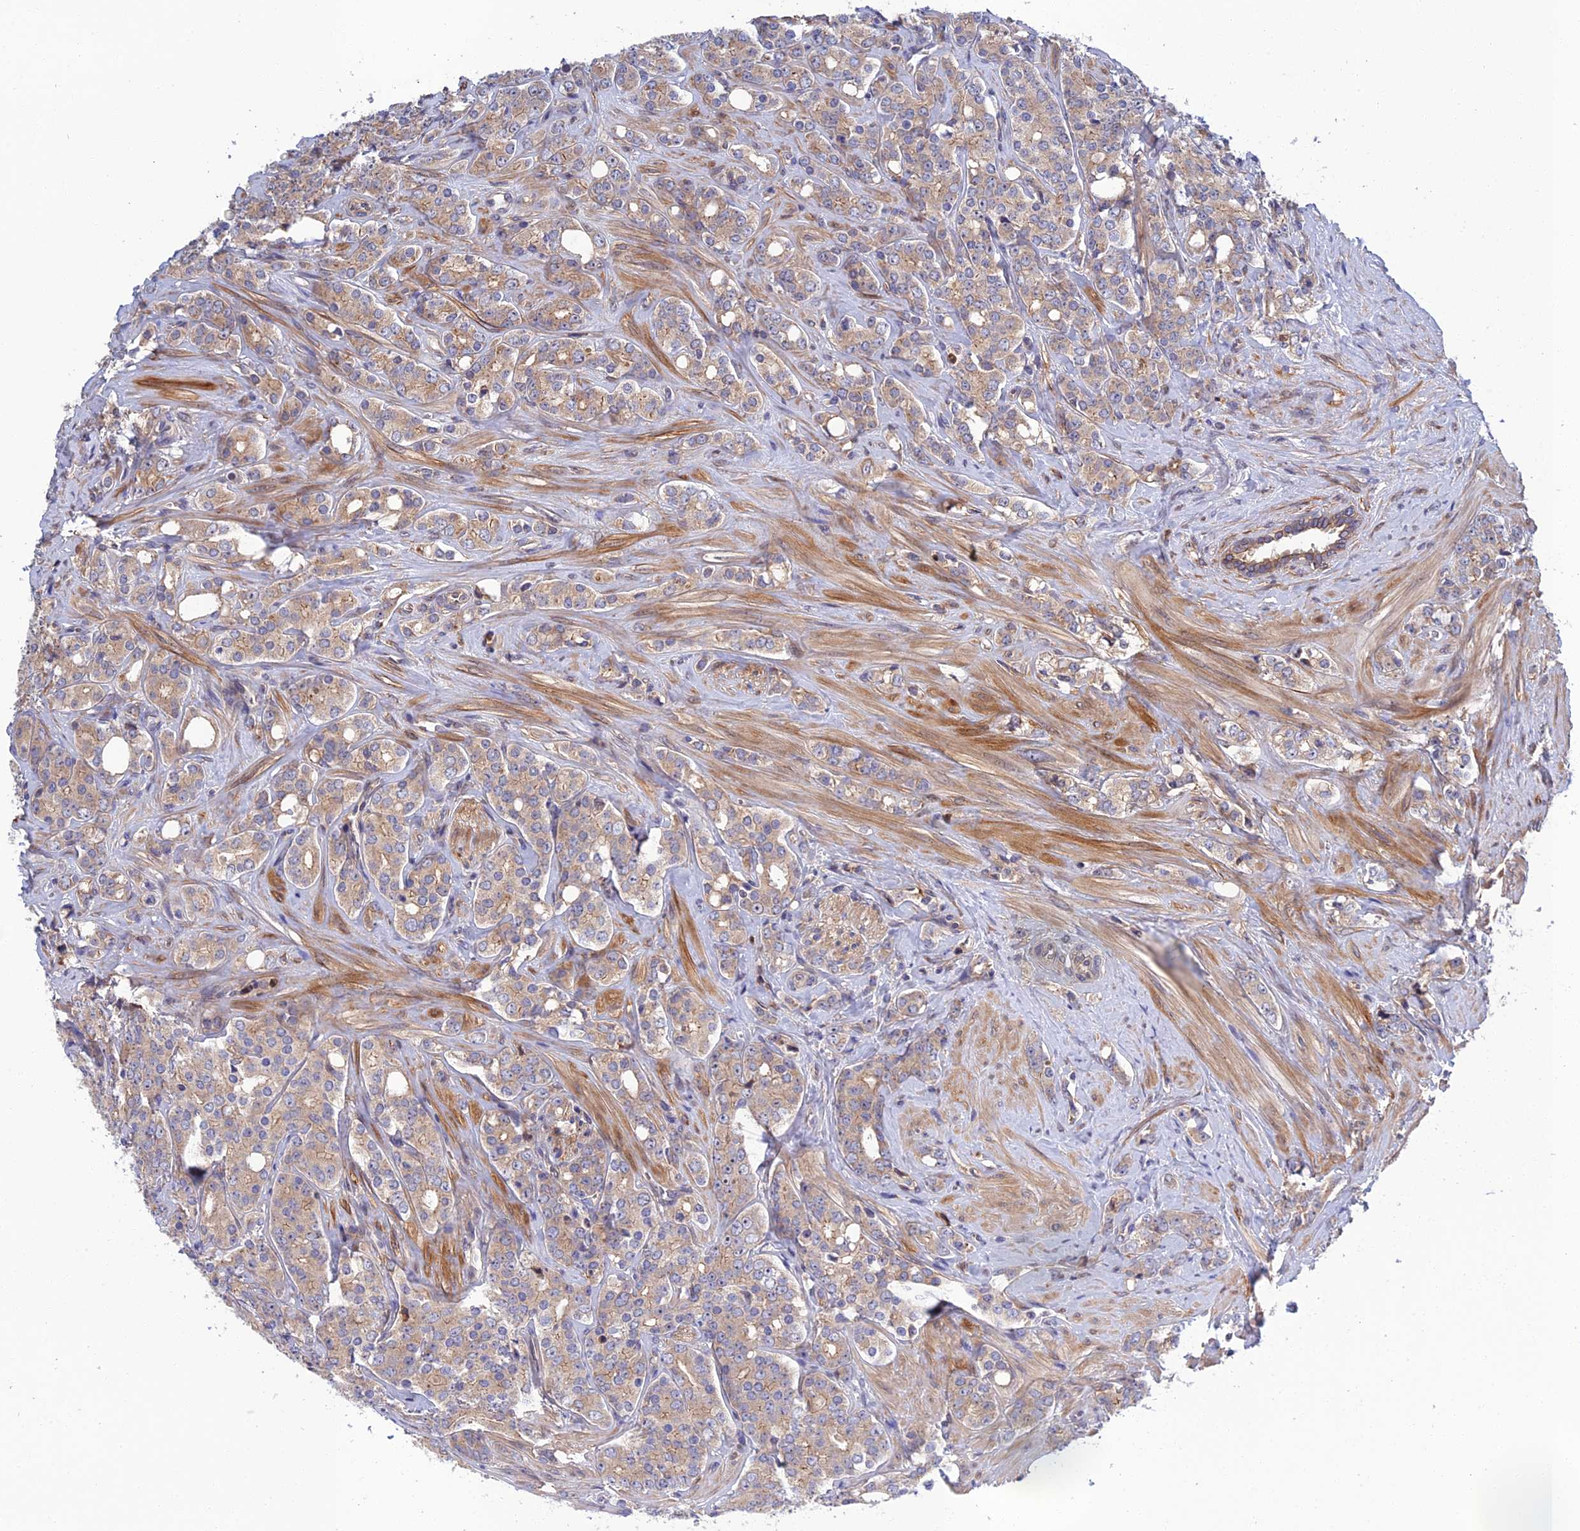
{"staining": {"intensity": "weak", "quantity": "<25%", "location": "cytoplasmic/membranous"}, "tissue": "prostate cancer", "cell_type": "Tumor cells", "image_type": "cancer", "snomed": [{"axis": "morphology", "description": "Adenocarcinoma, High grade"}, {"axis": "topography", "description": "Prostate"}], "caption": "Immunohistochemical staining of adenocarcinoma (high-grade) (prostate) displays no significant positivity in tumor cells.", "gene": "CRACD", "patient": {"sex": "male", "age": 62}}